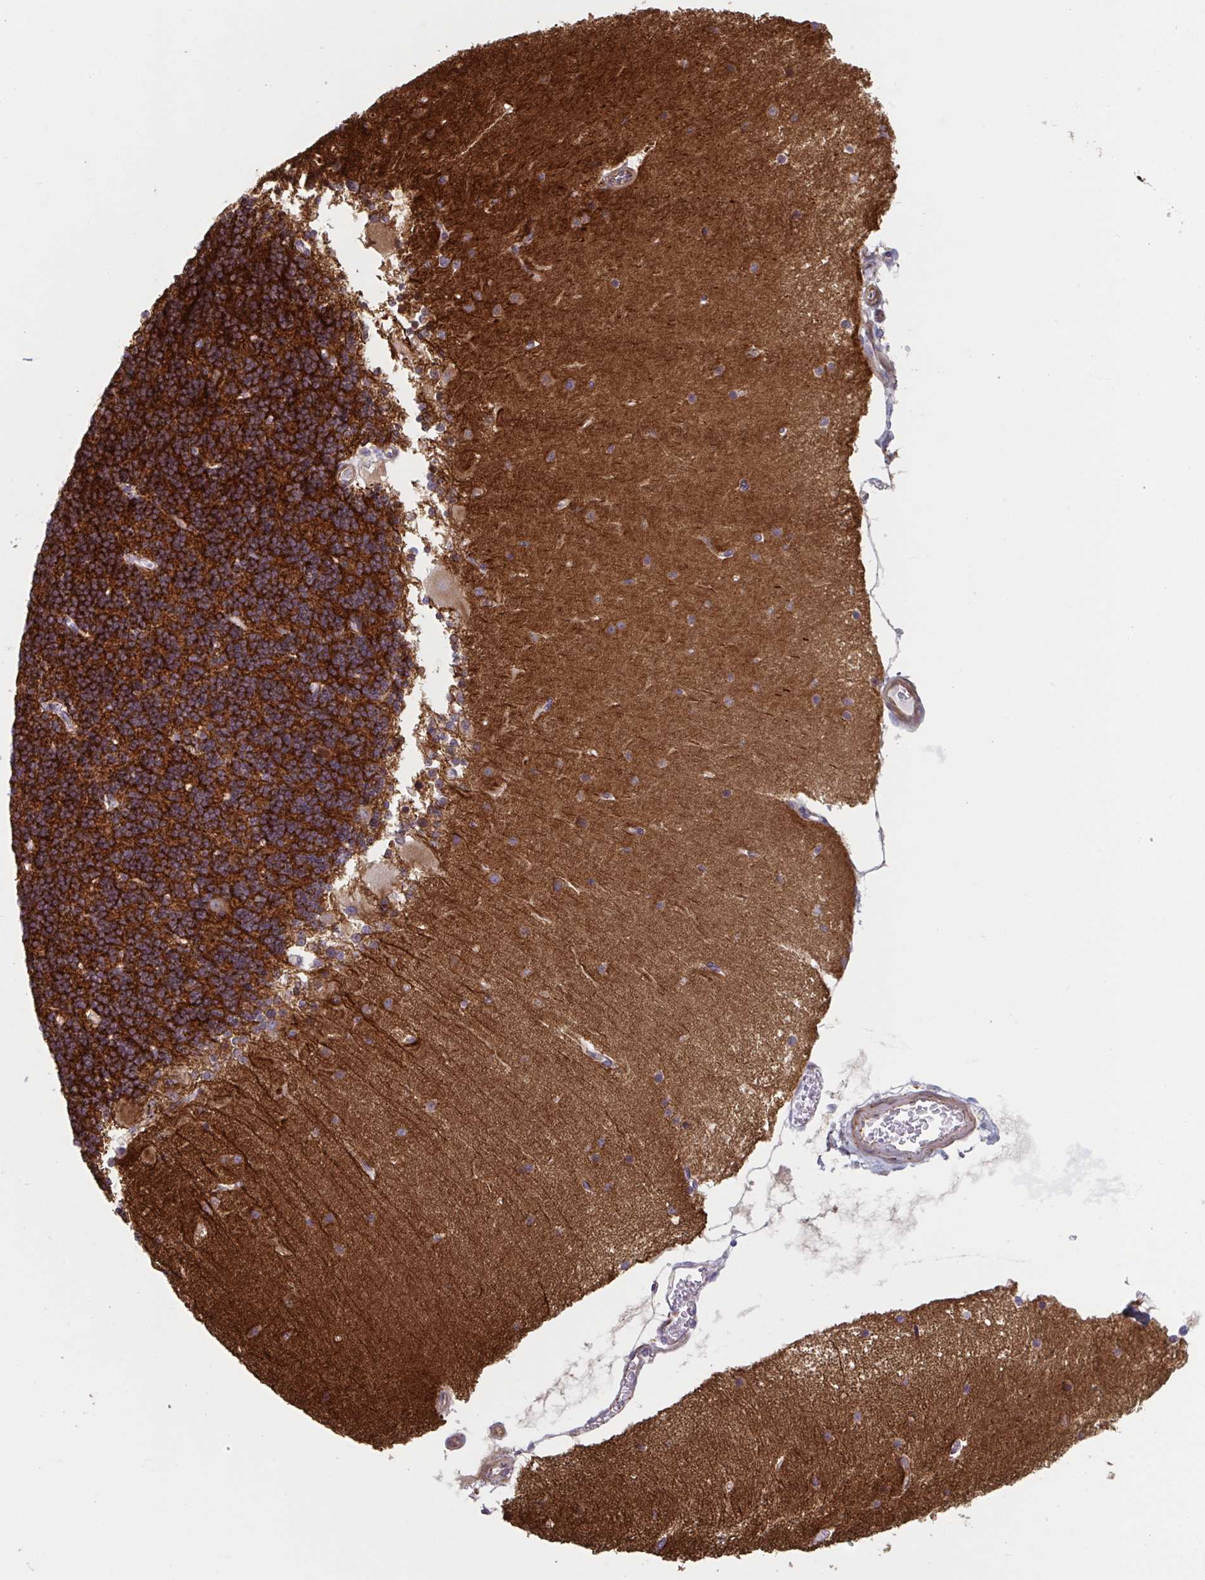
{"staining": {"intensity": "strong", "quantity": ">75%", "location": "cytoplasmic/membranous"}, "tissue": "cerebellum", "cell_type": "Cells in granular layer", "image_type": "normal", "snomed": [{"axis": "morphology", "description": "Normal tissue, NOS"}, {"axis": "topography", "description": "Cerebellum"}], "caption": "Normal cerebellum was stained to show a protein in brown. There is high levels of strong cytoplasmic/membranous positivity in approximately >75% of cells in granular layer.", "gene": "TNFSF10", "patient": {"sex": "female", "age": 54}}